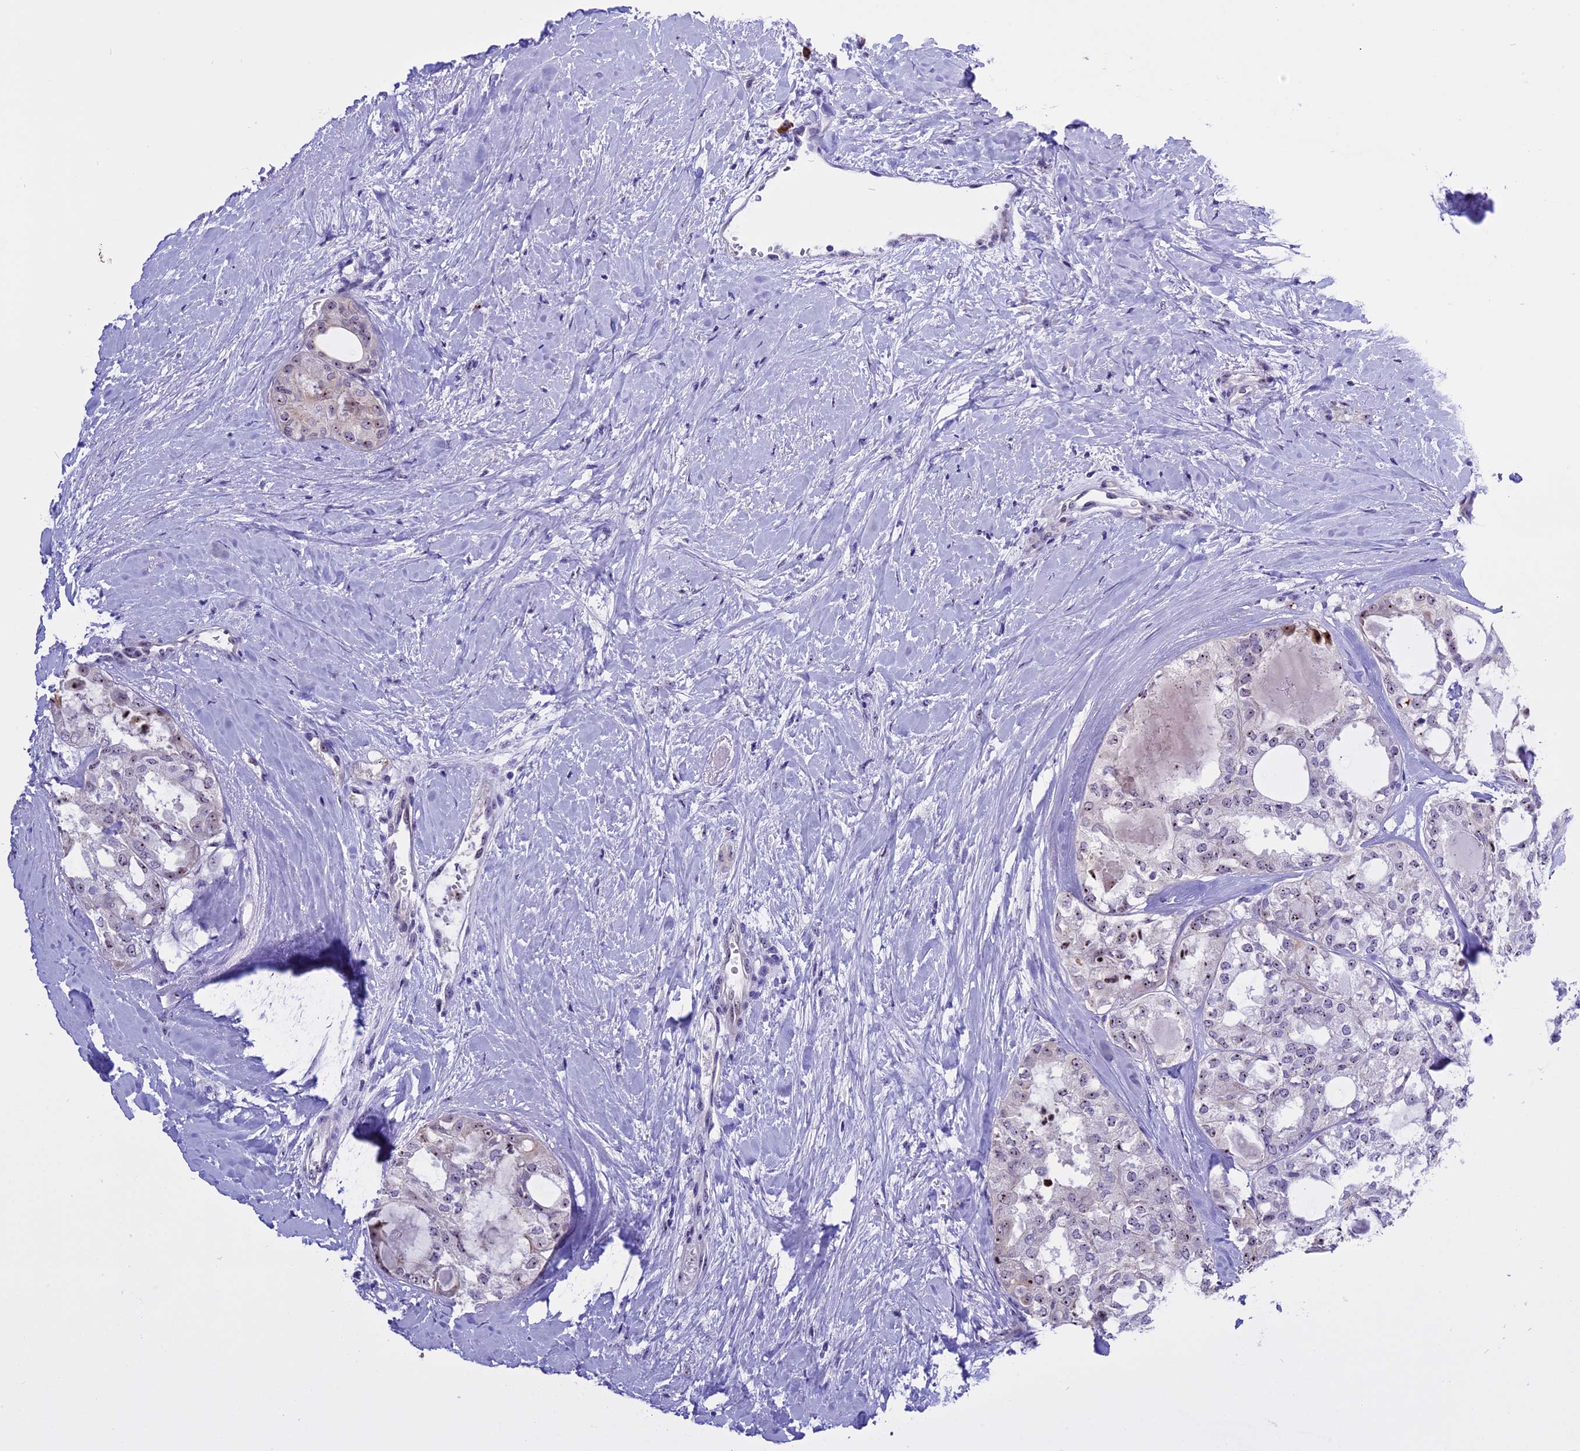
{"staining": {"intensity": "weak", "quantity": "<25%", "location": "nuclear"}, "tissue": "thyroid cancer", "cell_type": "Tumor cells", "image_type": "cancer", "snomed": [{"axis": "morphology", "description": "Follicular adenoma carcinoma, NOS"}, {"axis": "topography", "description": "Thyroid gland"}], "caption": "Follicular adenoma carcinoma (thyroid) was stained to show a protein in brown. There is no significant staining in tumor cells.", "gene": "TBL3", "patient": {"sex": "male", "age": 75}}